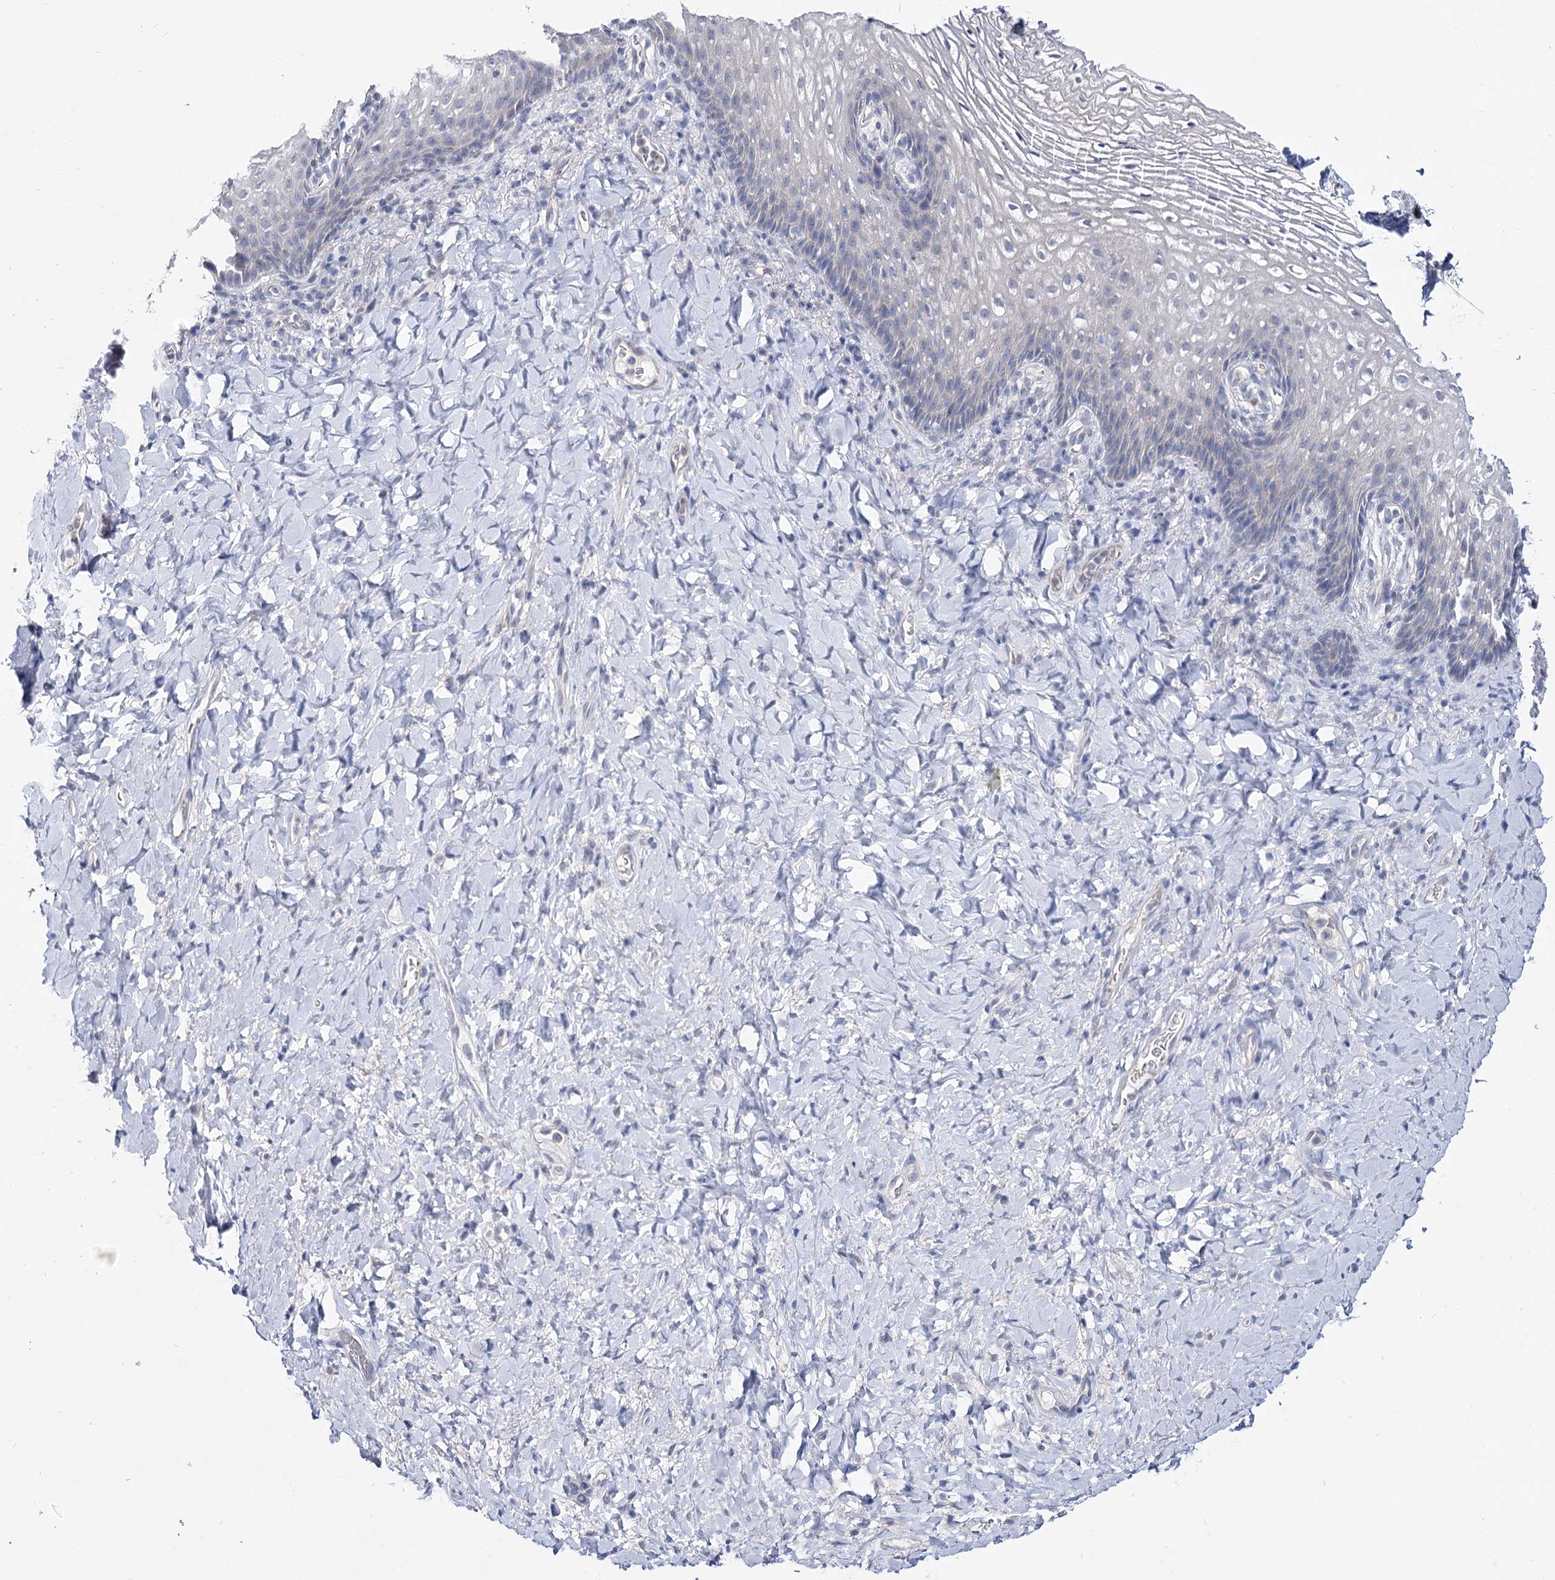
{"staining": {"intensity": "negative", "quantity": "none", "location": "none"}, "tissue": "vagina", "cell_type": "Squamous epithelial cells", "image_type": "normal", "snomed": [{"axis": "morphology", "description": "Normal tissue, NOS"}, {"axis": "topography", "description": "Vagina"}], "caption": "Squamous epithelial cells are negative for protein expression in benign human vagina. (DAB (3,3'-diaminobenzidine) immunohistochemistry, high magnification).", "gene": "UGP2", "patient": {"sex": "female", "age": 60}}